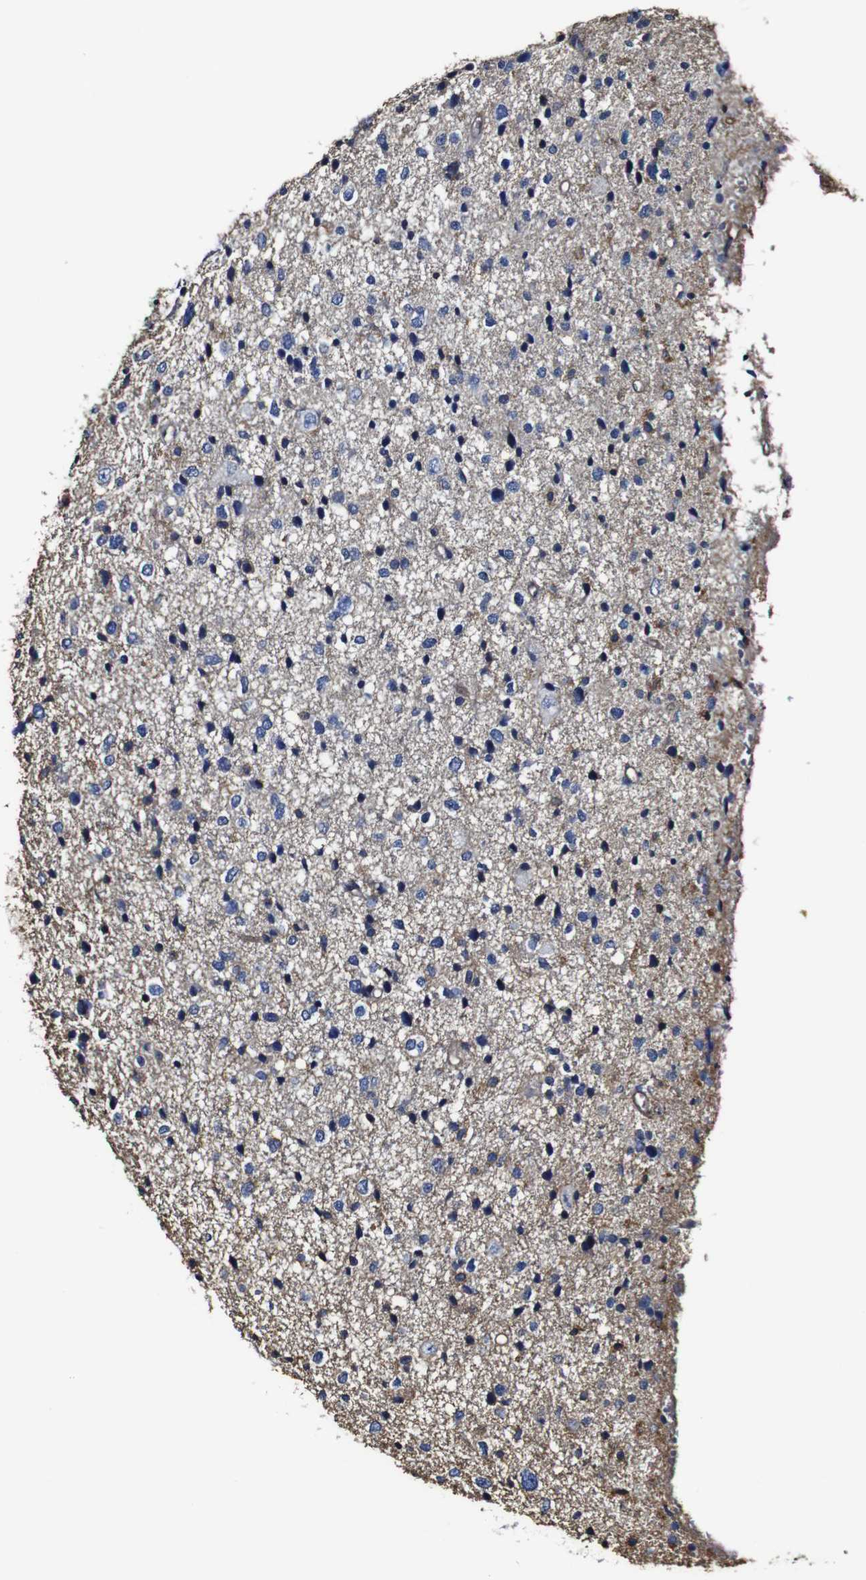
{"staining": {"intensity": "negative", "quantity": "none", "location": "none"}, "tissue": "glioma", "cell_type": "Tumor cells", "image_type": "cancer", "snomed": [{"axis": "morphology", "description": "Glioma, malignant, Low grade"}, {"axis": "topography", "description": "Brain"}], "caption": "DAB immunohistochemical staining of low-grade glioma (malignant) demonstrates no significant staining in tumor cells.", "gene": "MSN", "patient": {"sex": "female", "age": 37}}